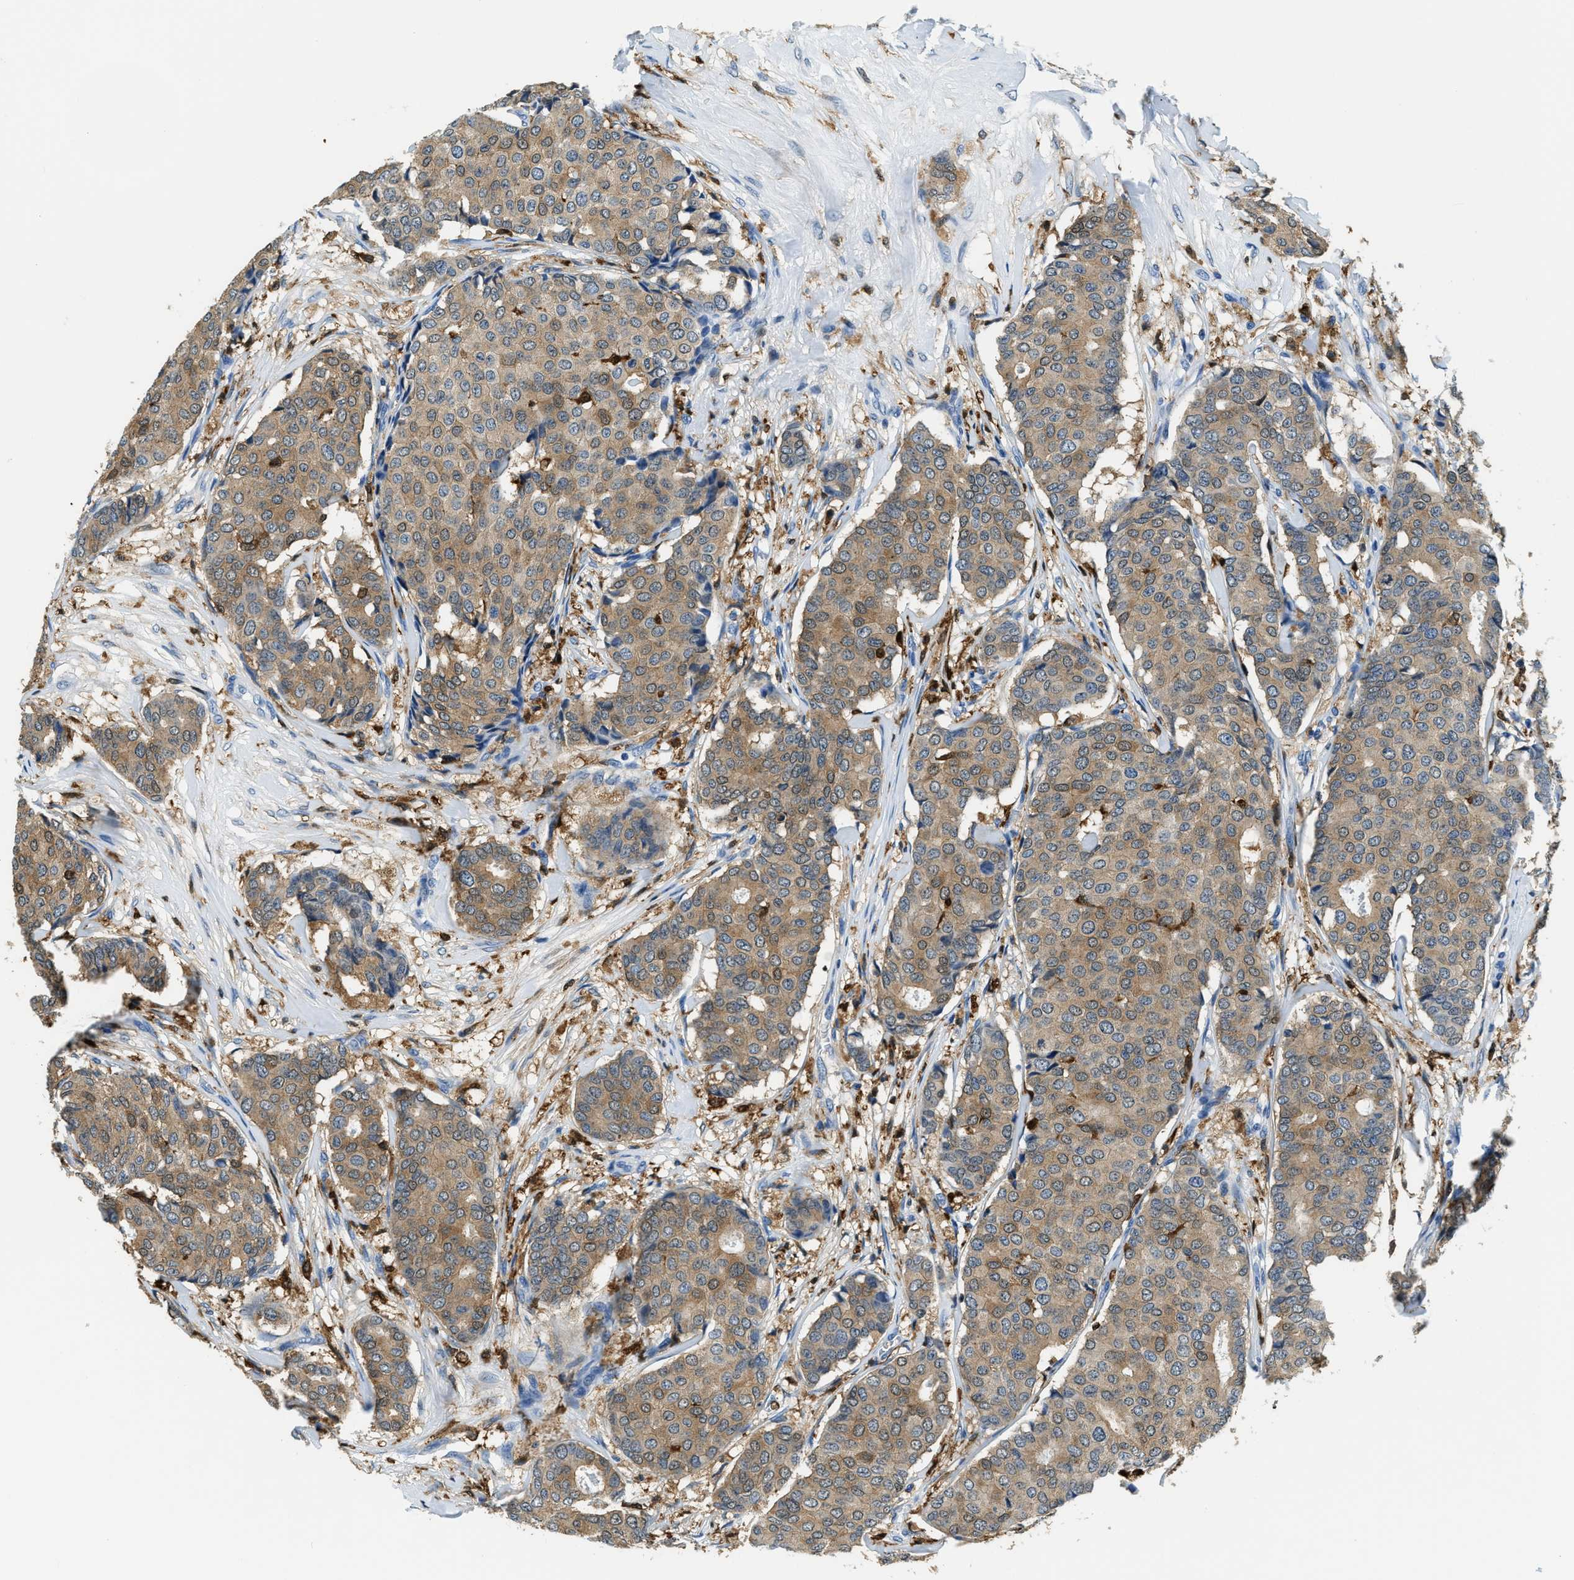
{"staining": {"intensity": "moderate", "quantity": ">75%", "location": "cytoplasmic/membranous"}, "tissue": "breast cancer", "cell_type": "Tumor cells", "image_type": "cancer", "snomed": [{"axis": "morphology", "description": "Duct carcinoma"}, {"axis": "topography", "description": "Breast"}], "caption": "Immunohistochemical staining of human breast infiltrating ductal carcinoma demonstrates medium levels of moderate cytoplasmic/membranous protein expression in about >75% of tumor cells.", "gene": "CAPG", "patient": {"sex": "female", "age": 75}}